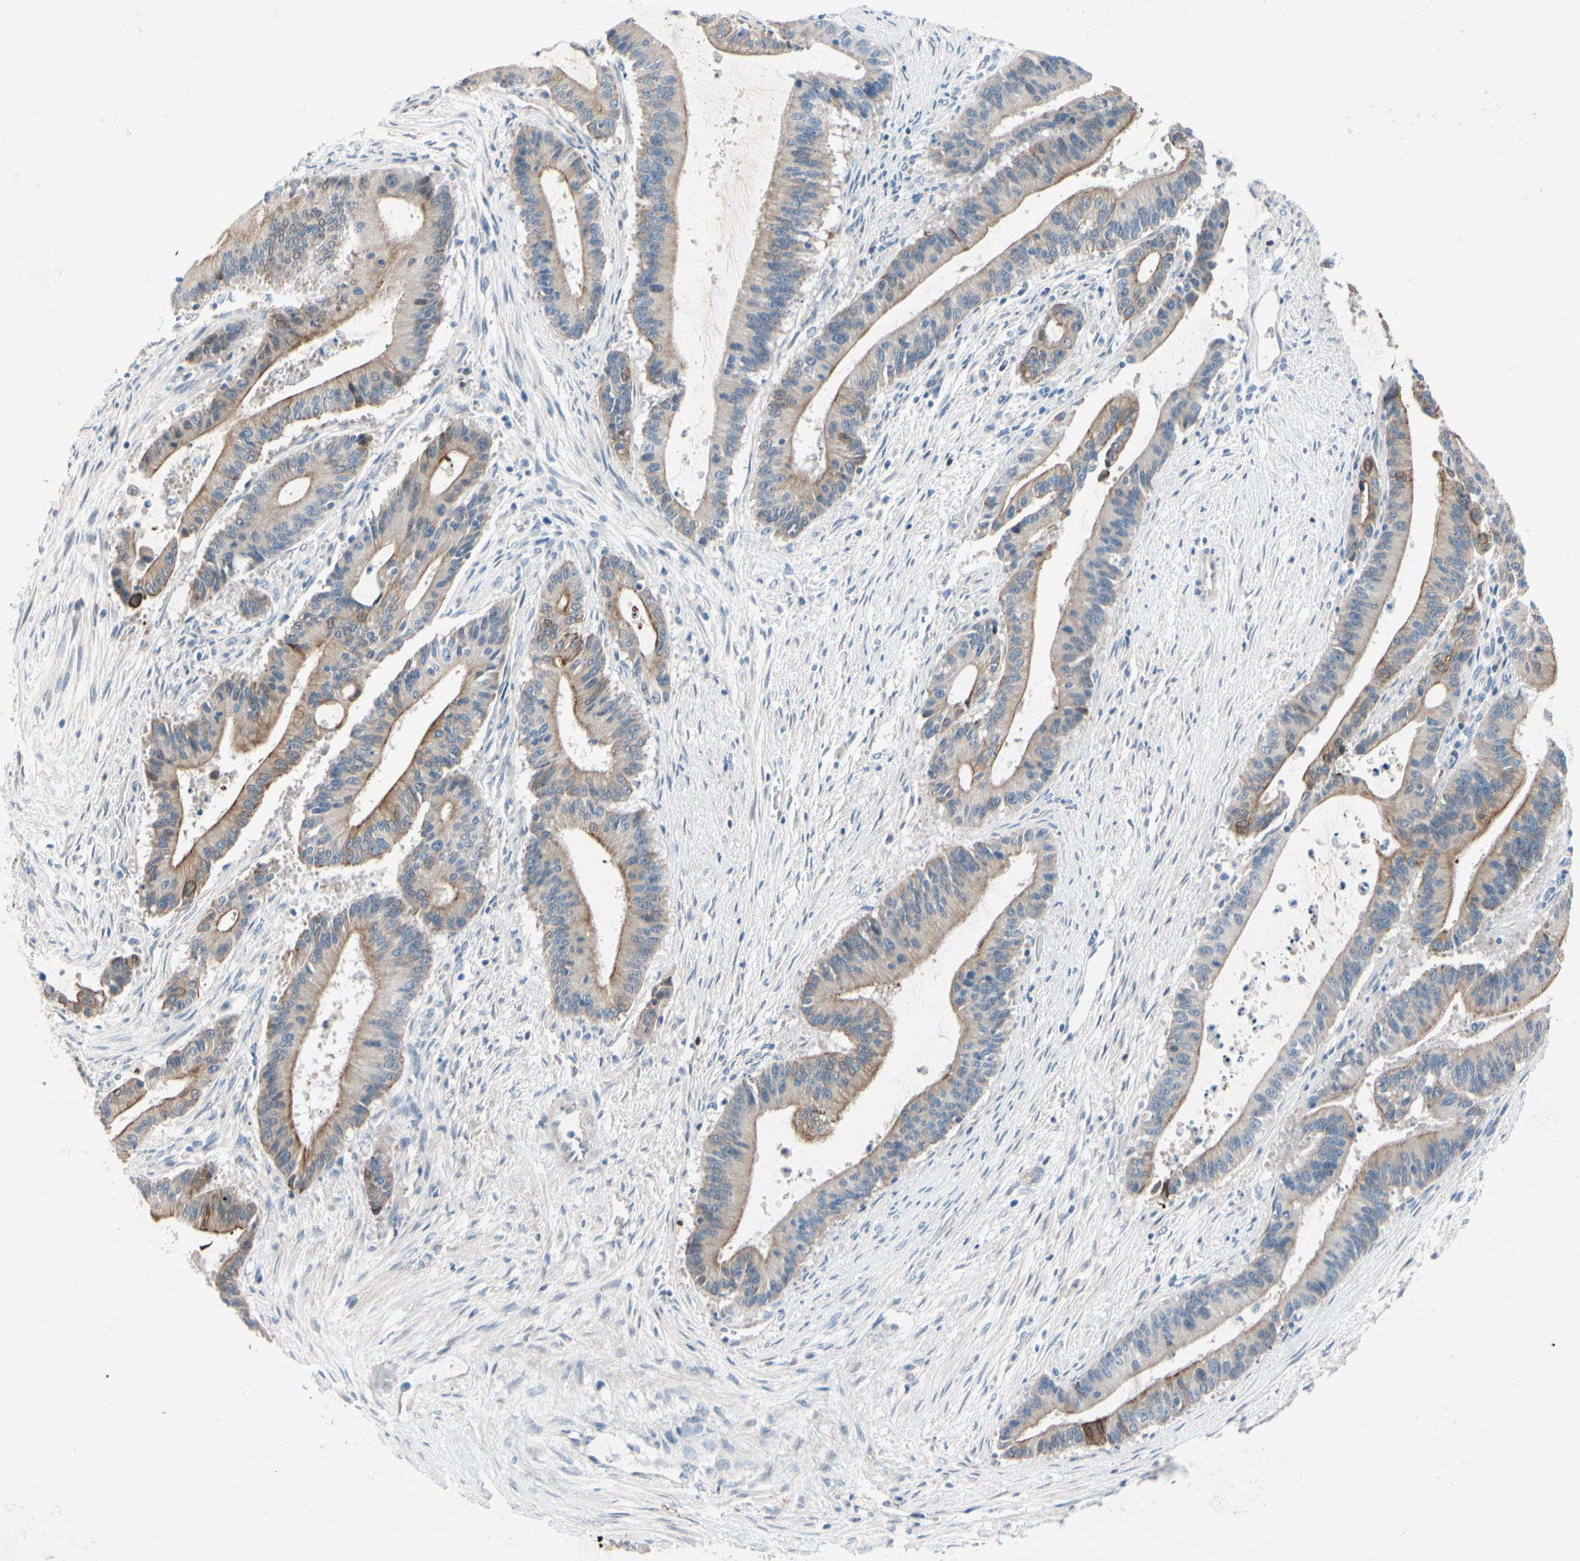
{"staining": {"intensity": "moderate", "quantity": "25%-75%", "location": "cytoplasmic/membranous"}, "tissue": "liver cancer", "cell_type": "Tumor cells", "image_type": "cancer", "snomed": [{"axis": "morphology", "description": "Cholangiocarcinoma"}, {"axis": "topography", "description": "Liver"}], "caption": "A photomicrograph of human liver cholangiocarcinoma stained for a protein demonstrates moderate cytoplasmic/membranous brown staining in tumor cells.", "gene": "ZNF132", "patient": {"sex": "female", "age": 73}}